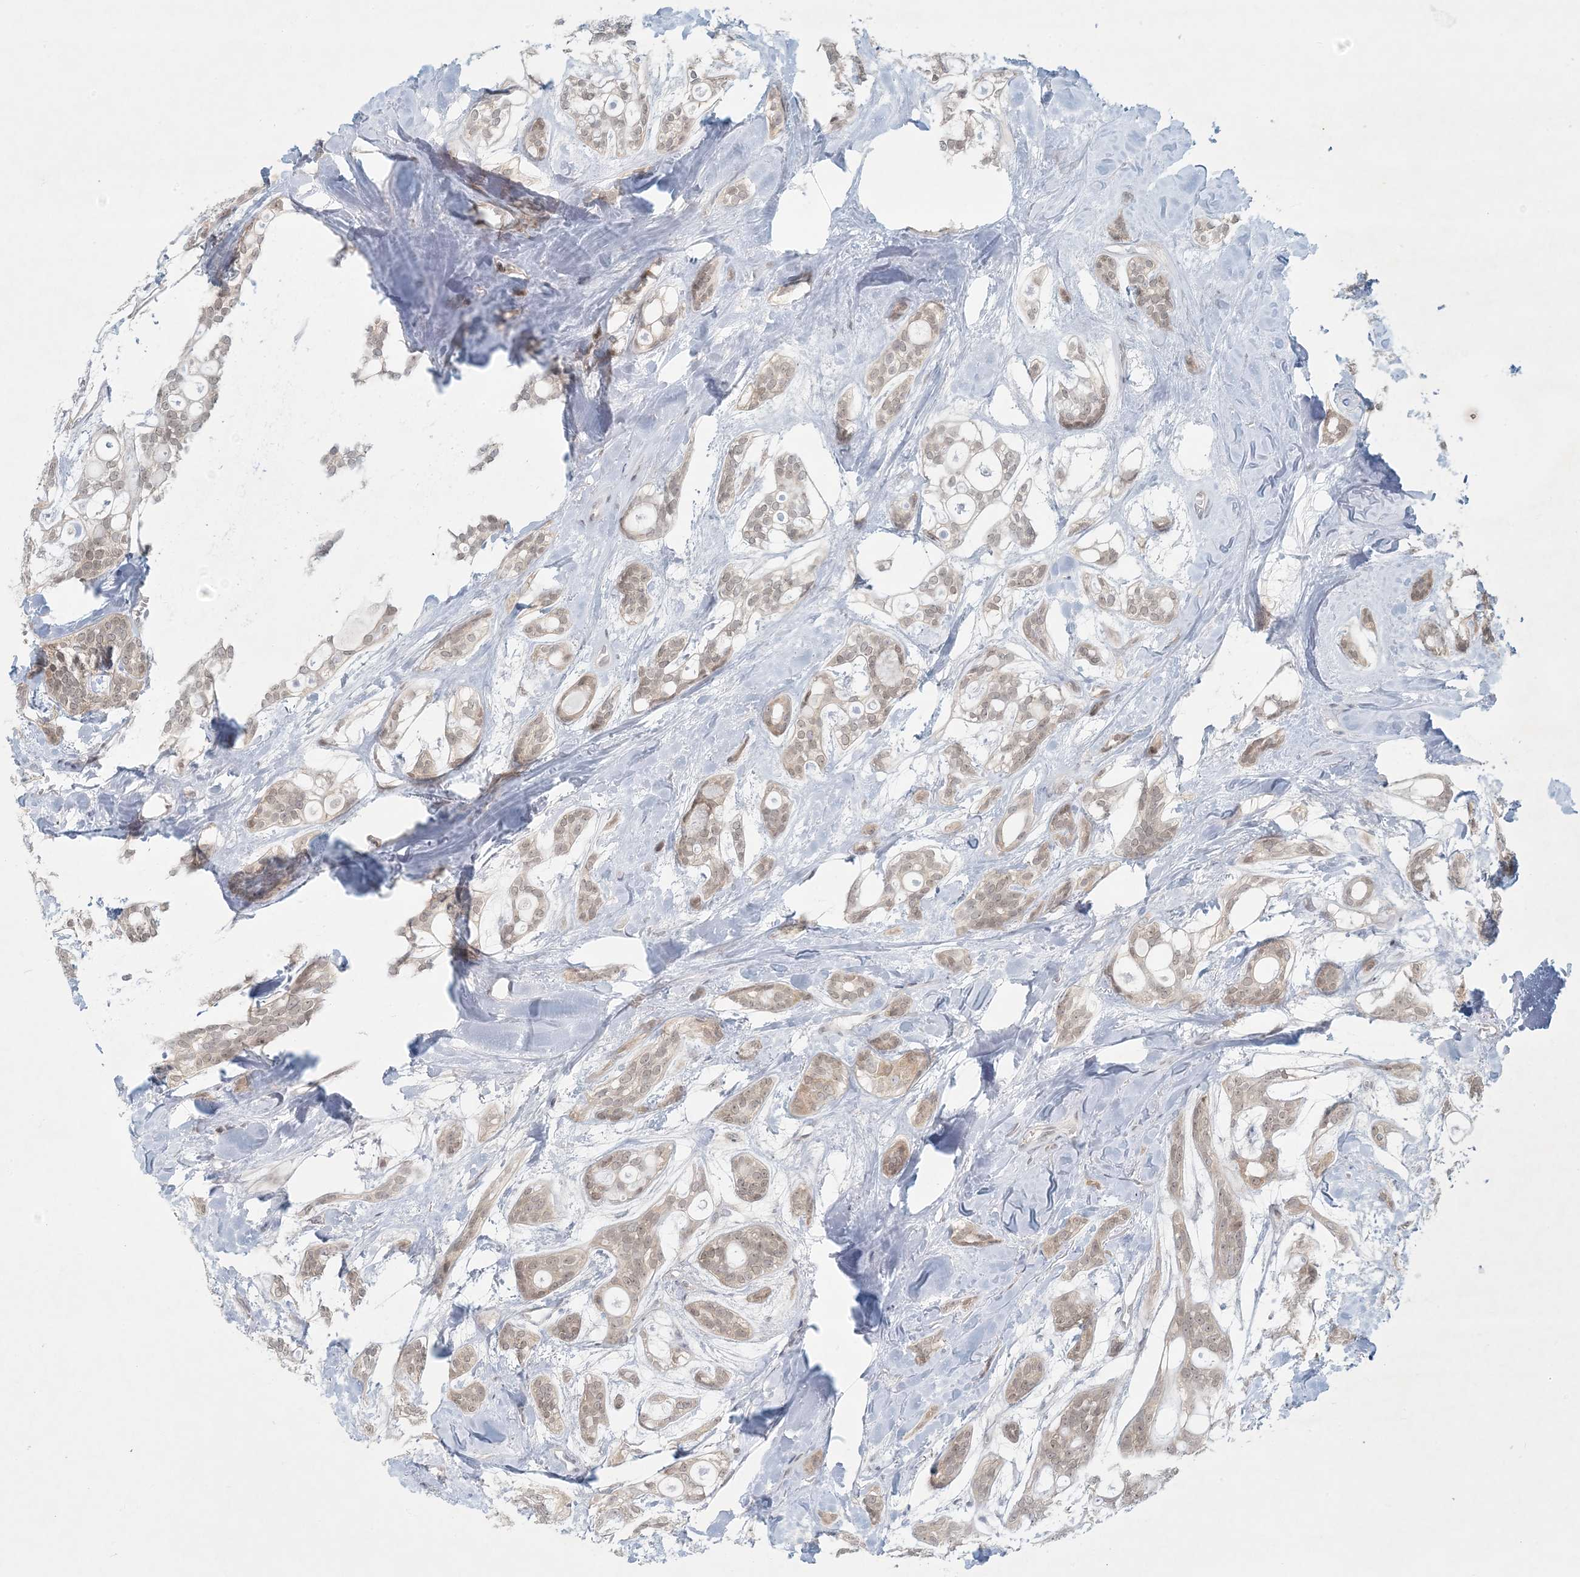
{"staining": {"intensity": "moderate", "quantity": ">75%", "location": "cytoplasmic/membranous,nuclear"}, "tissue": "head and neck cancer", "cell_type": "Tumor cells", "image_type": "cancer", "snomed": [{"axis": "morphology", "description": "Adenocarcinoma, NOS"}, {"axis": "topography", "description": "Head-Neck"}], "caption": "Immunohistochemistry of head and neck cancer shows medium levels of moderate cytoplasmic/membranous and nuclear expression in approximately >75% of tumor cells.", "gene": "OBI1", "patient": {"sex": "male", "age": 66}}